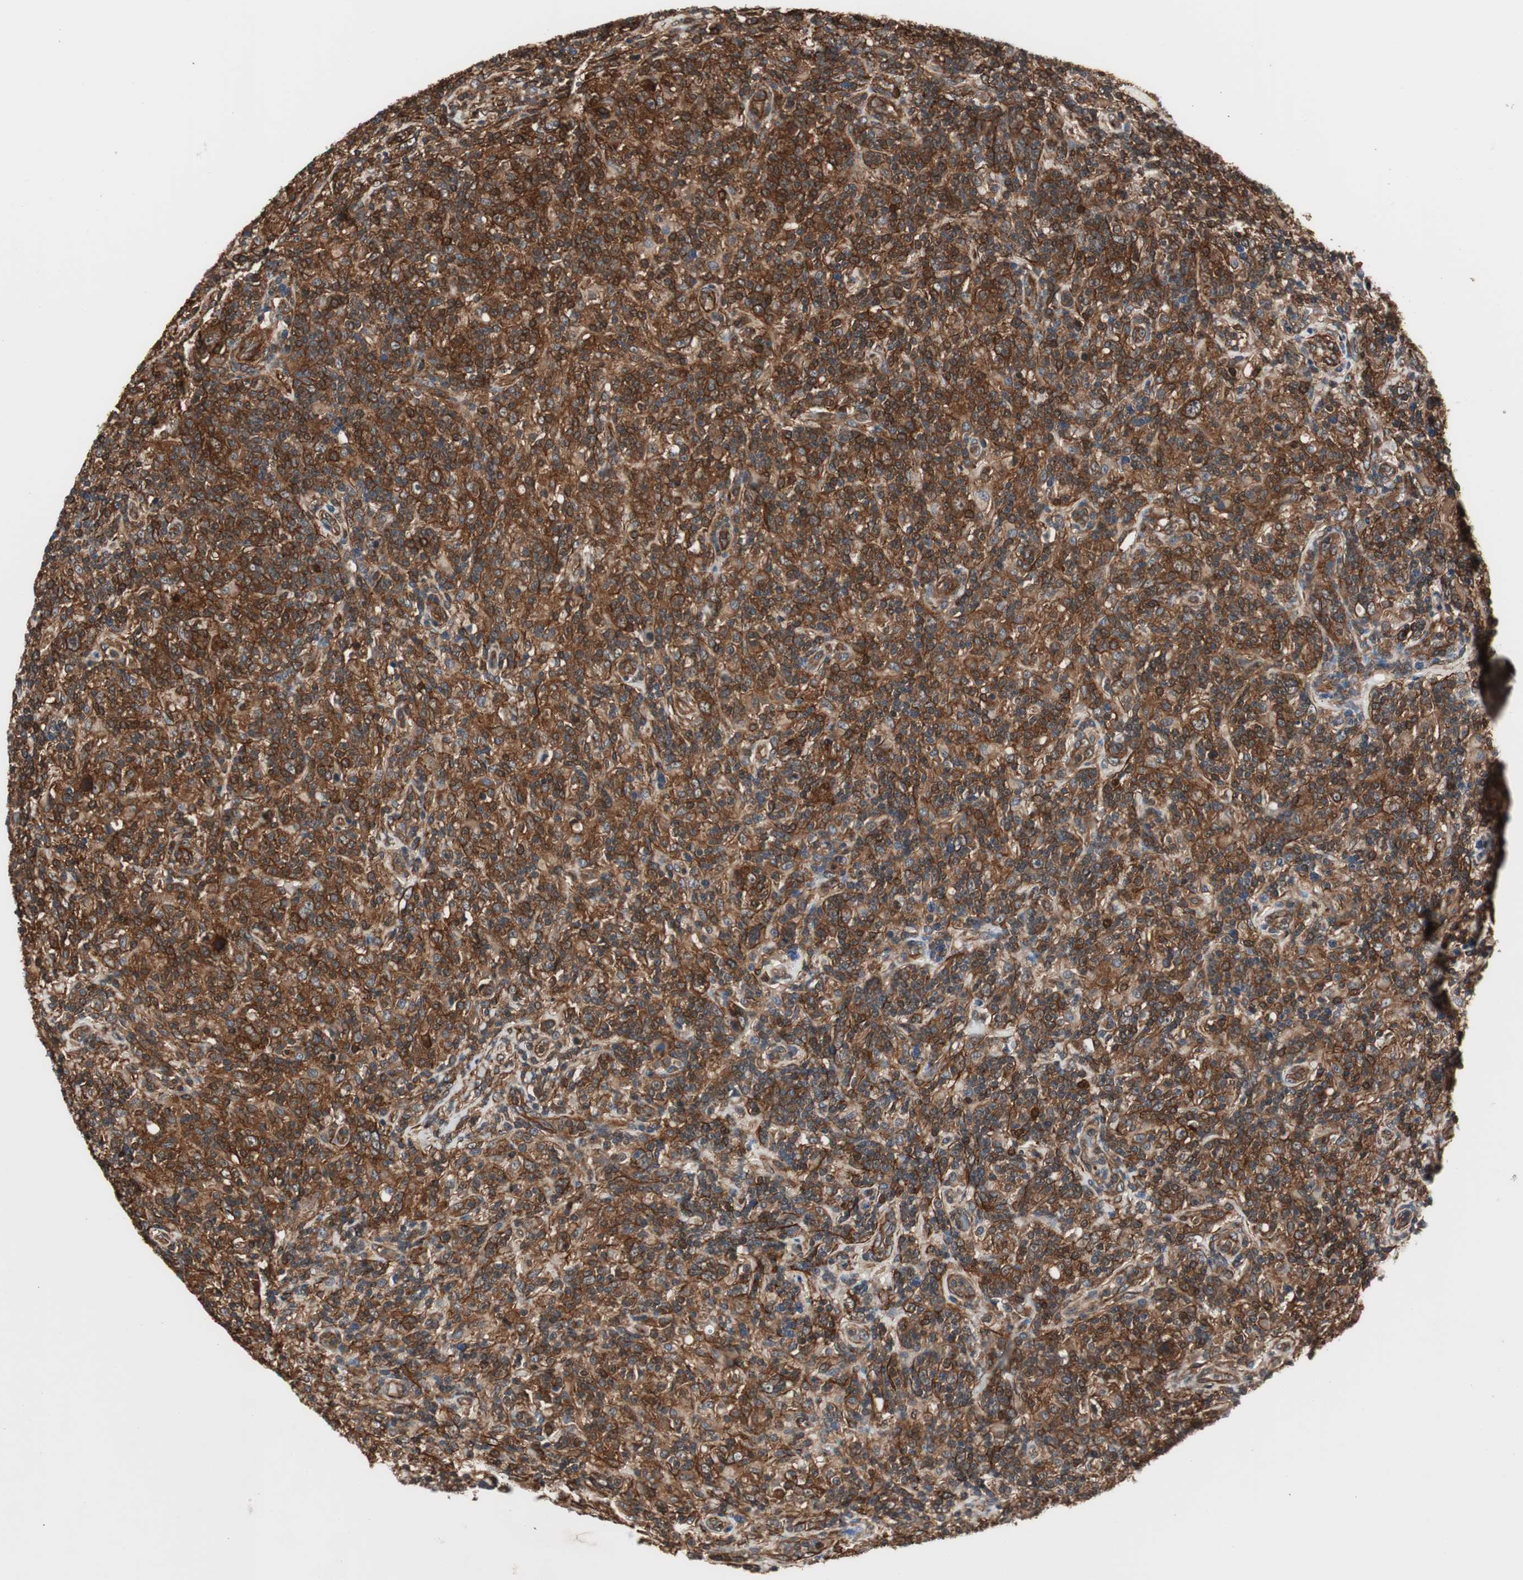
{"staining": {"intensity": "strong", "quantity": ">75%", "location": "cytoplasmic/membranous,nuclear"}, "tissue": "lymphoma", "cell_type": "Tumor cells", "image_type": "cancer", "snomed": [{"axis": "morphology", "description": "Hodgkin's disease, NOS"}, {"axis": "topography", "description": "Lymph node"}], "caption": "Immunohistochemistry (IHC) of Hodgkin's disease demonstrates high levels of strong cytoplasmic/membranous and nuclear positivity in about >75% of tumor cells. The staining was performed using DAB (3,3'-diaminobenzidine), with brown indicating positive protein expression. Nuclei are stained blue with hematoxylin.", "gene": "PTPN11", "patient": {"sex": "male", "age": 70}}